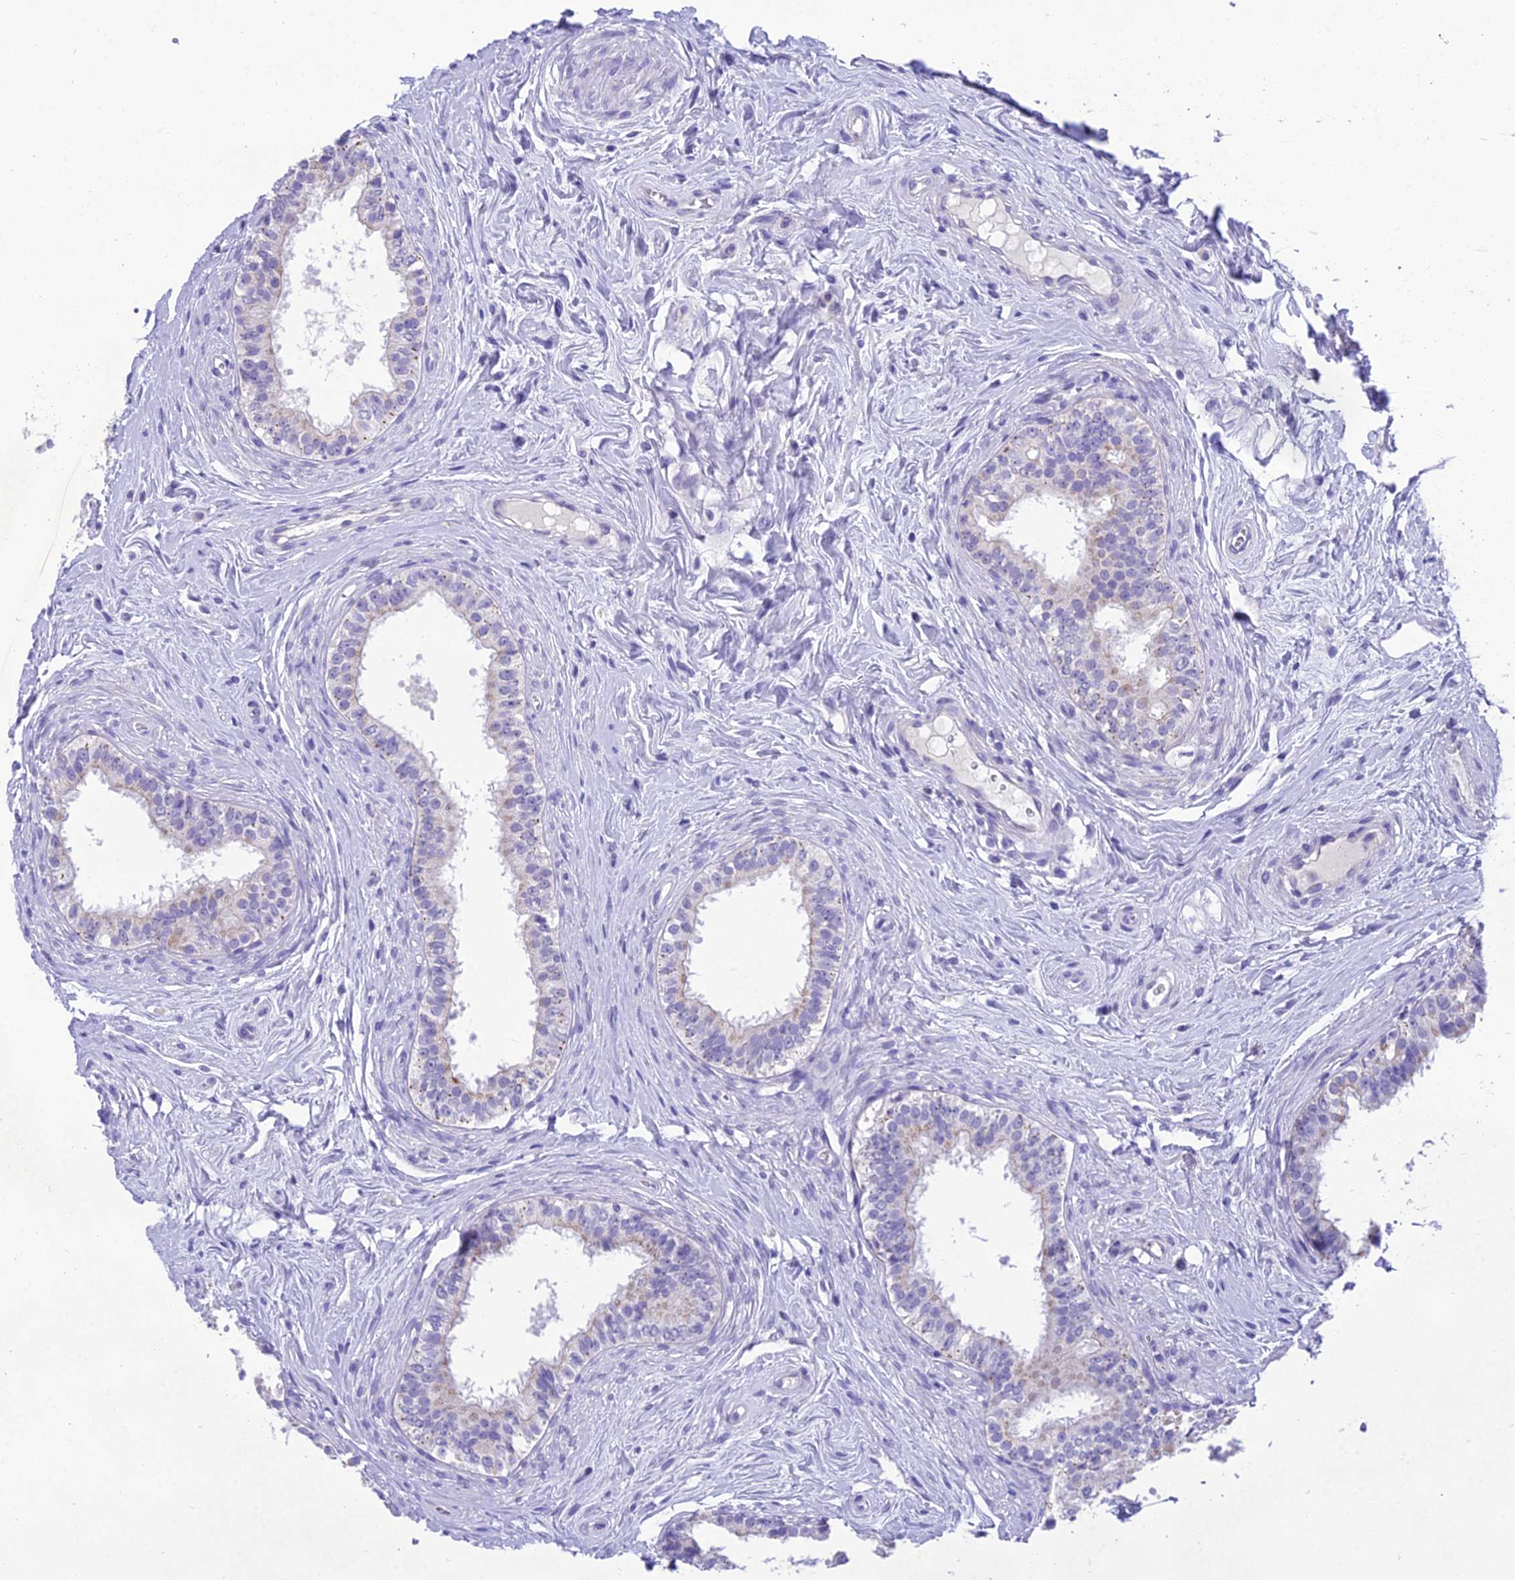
{"staining": {"intensity": "weak", "quantity": "<25%", "location": "cytoplasmic/membranous"}, "tissue": "epididymis", "cell_type": "Glandular cells", "image_type": "normal", "snomed": [{"axis": "morphology", "description": "Normal tissue, NOS"}, {"axis": "topography", "description": "Epididymis"}], "caption": "Immunohistochemistry (IHC) of normal human epididymis exhibits no expression in glandular cells.", "gene": "MIIP", "patient": {"sex": "male", "age": 33}}